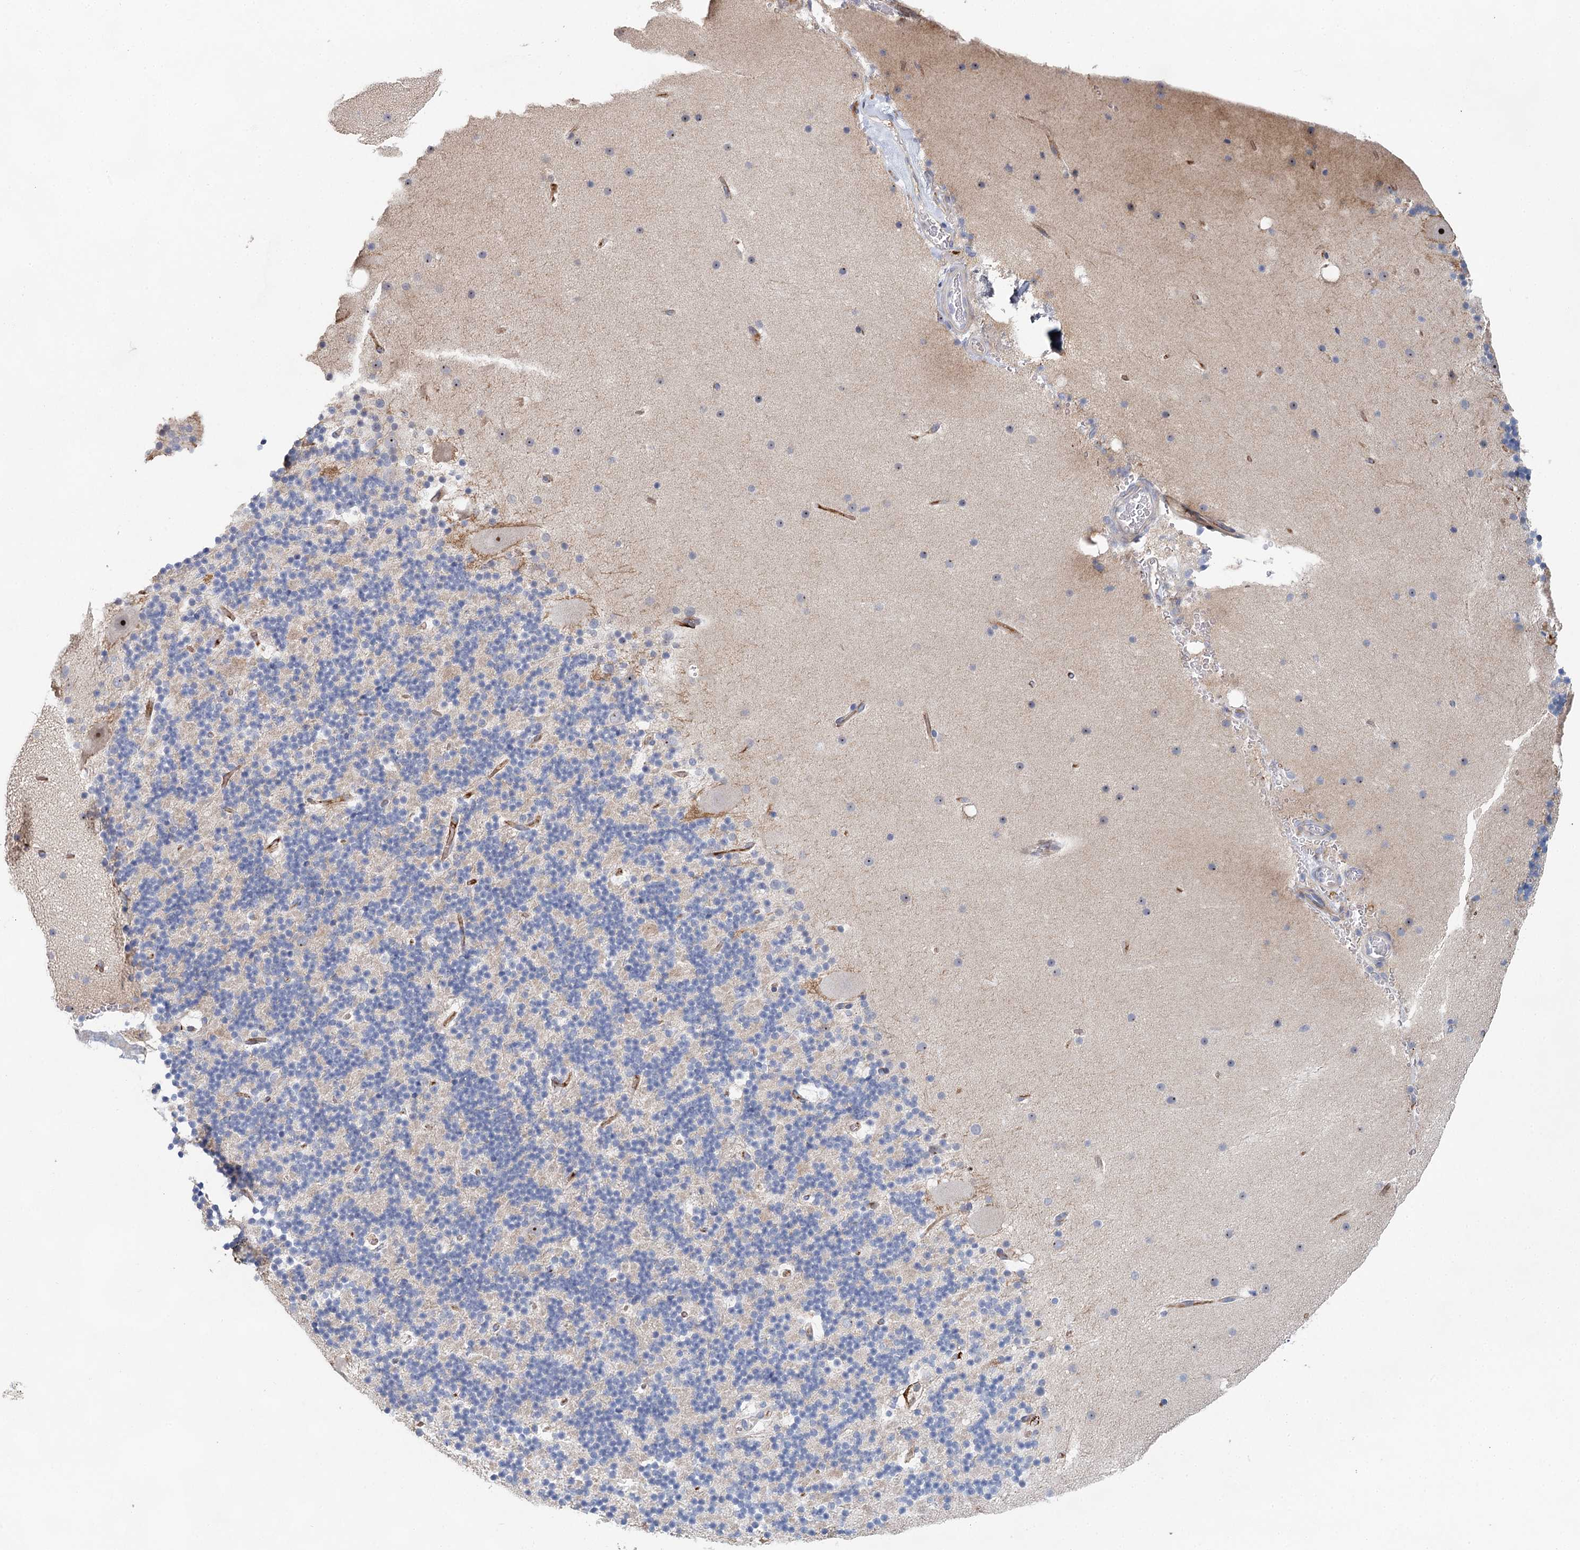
{"staining": {"intensity": "negative", "quantity": "none", "location": "none"}, "tissue": "cerebellum", "cell_type": "Cells in granular layer", "image_type": "normal", "snomed": [{"axis": "morphology", "description": "Normal tissue, NOS"}, {"axis": "topography", "description": "Cerebellum"}], "caption": "High power microscopy histopathology image of an immunohistochemistry (IHC) photomicrograph of benign cerebellum, revealing no significant staining in cells in granular layer. Nuclei are stained in blue.", "gene": "SLC19A3", "patient": {"sex": "male", "age": 57}}